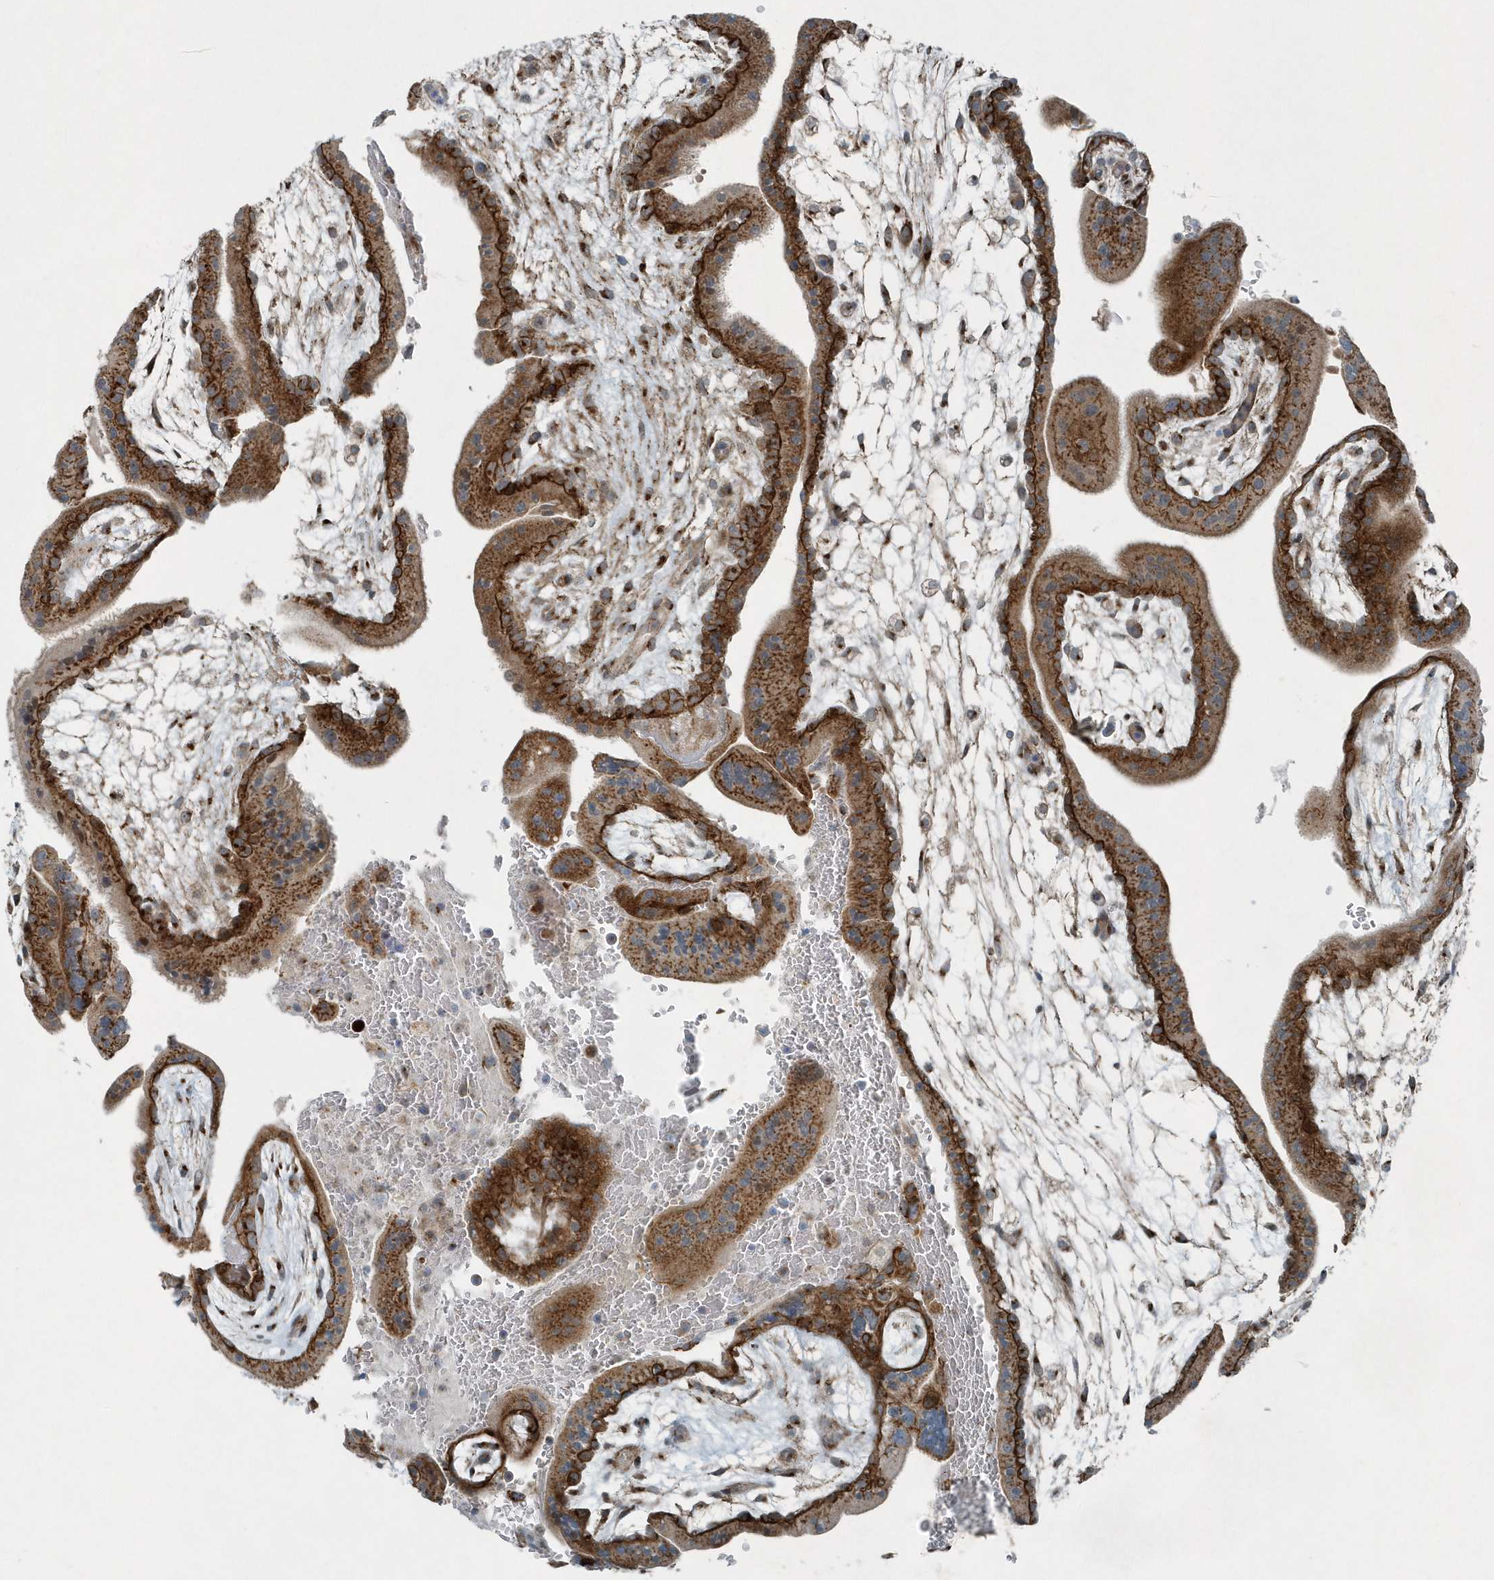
{"staining": {"intensity": "strong", "quantity": "25%-75%", "location": "cytoplasmic/membranous"}, "tissue": "placenta", "cell_type": "Trophoblastic cells", "image_type": "normal", "snomed": [{"axis": "morphology", "description": "Normal tissue, NOS"}, {"axis": "topography", "description": "Placenta"}], "caption": "A high-resolution image shows IHC staining of normal placenta, which displays strong cytoplasmic/membranous staining in about 25%-75% of trophoblastic cells.", "gene": "GCC2", "patient": {"sex": "female", "age": 35}}